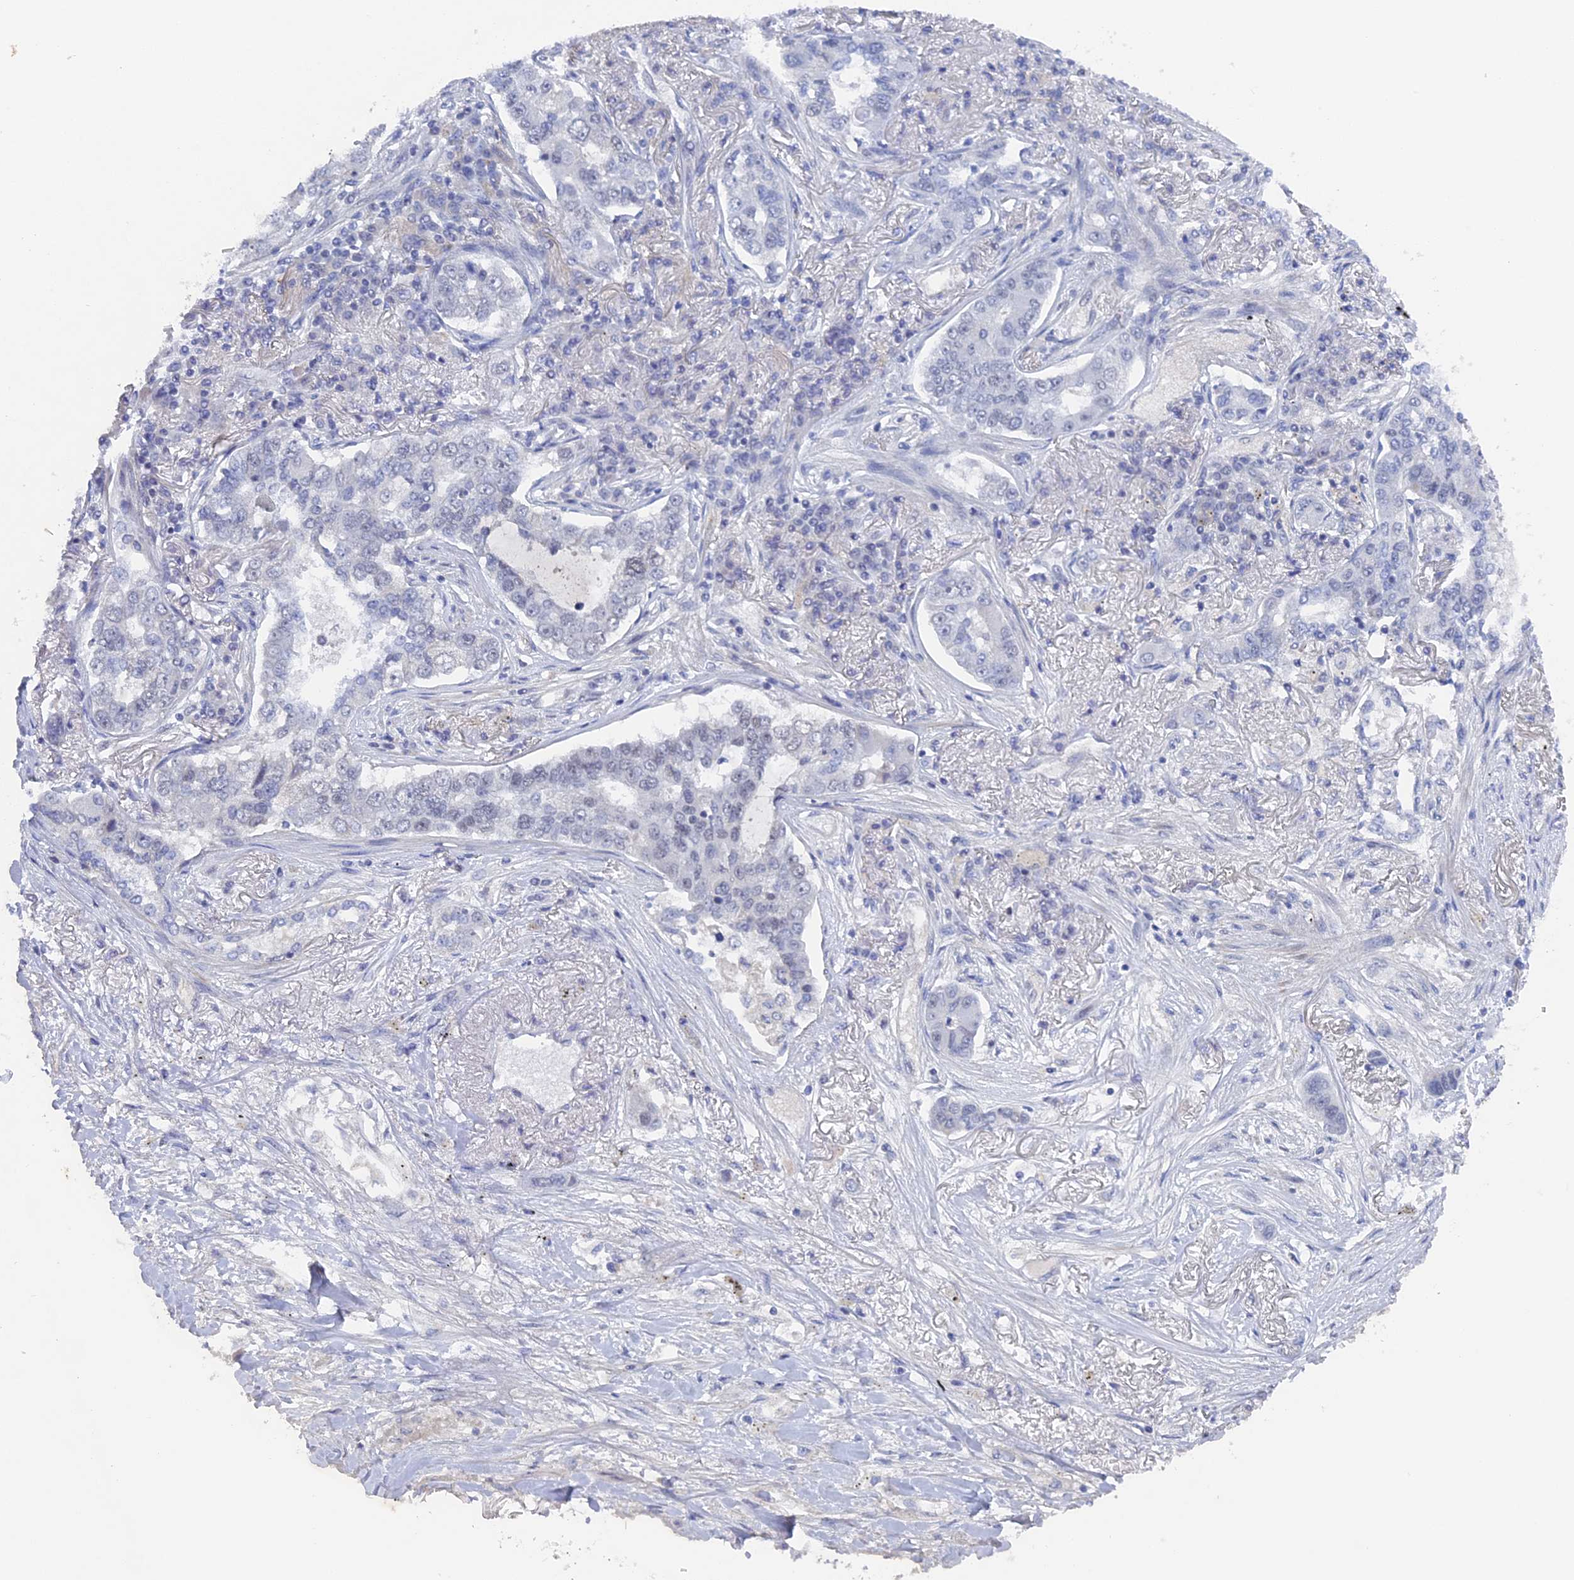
{"staining": {"intensity": "negative", "quantity": "none", "location": "none"}, "tissue": "lung cancer", "cell_type": "Tumor cells", "image_type": "cancer", "snomed": [{"axis": "morphology", "description": "Adenocarcinoma, NOS"}, {"axis": "topography", "description": "Lung"}], "caption": "A photomicrograph of lung cancer (adenocarcinoma) stained for a protein reveals no brown staining in tumor cells.", "gene": "BRD2", "patient": {"sex": "male", "age": 49}}